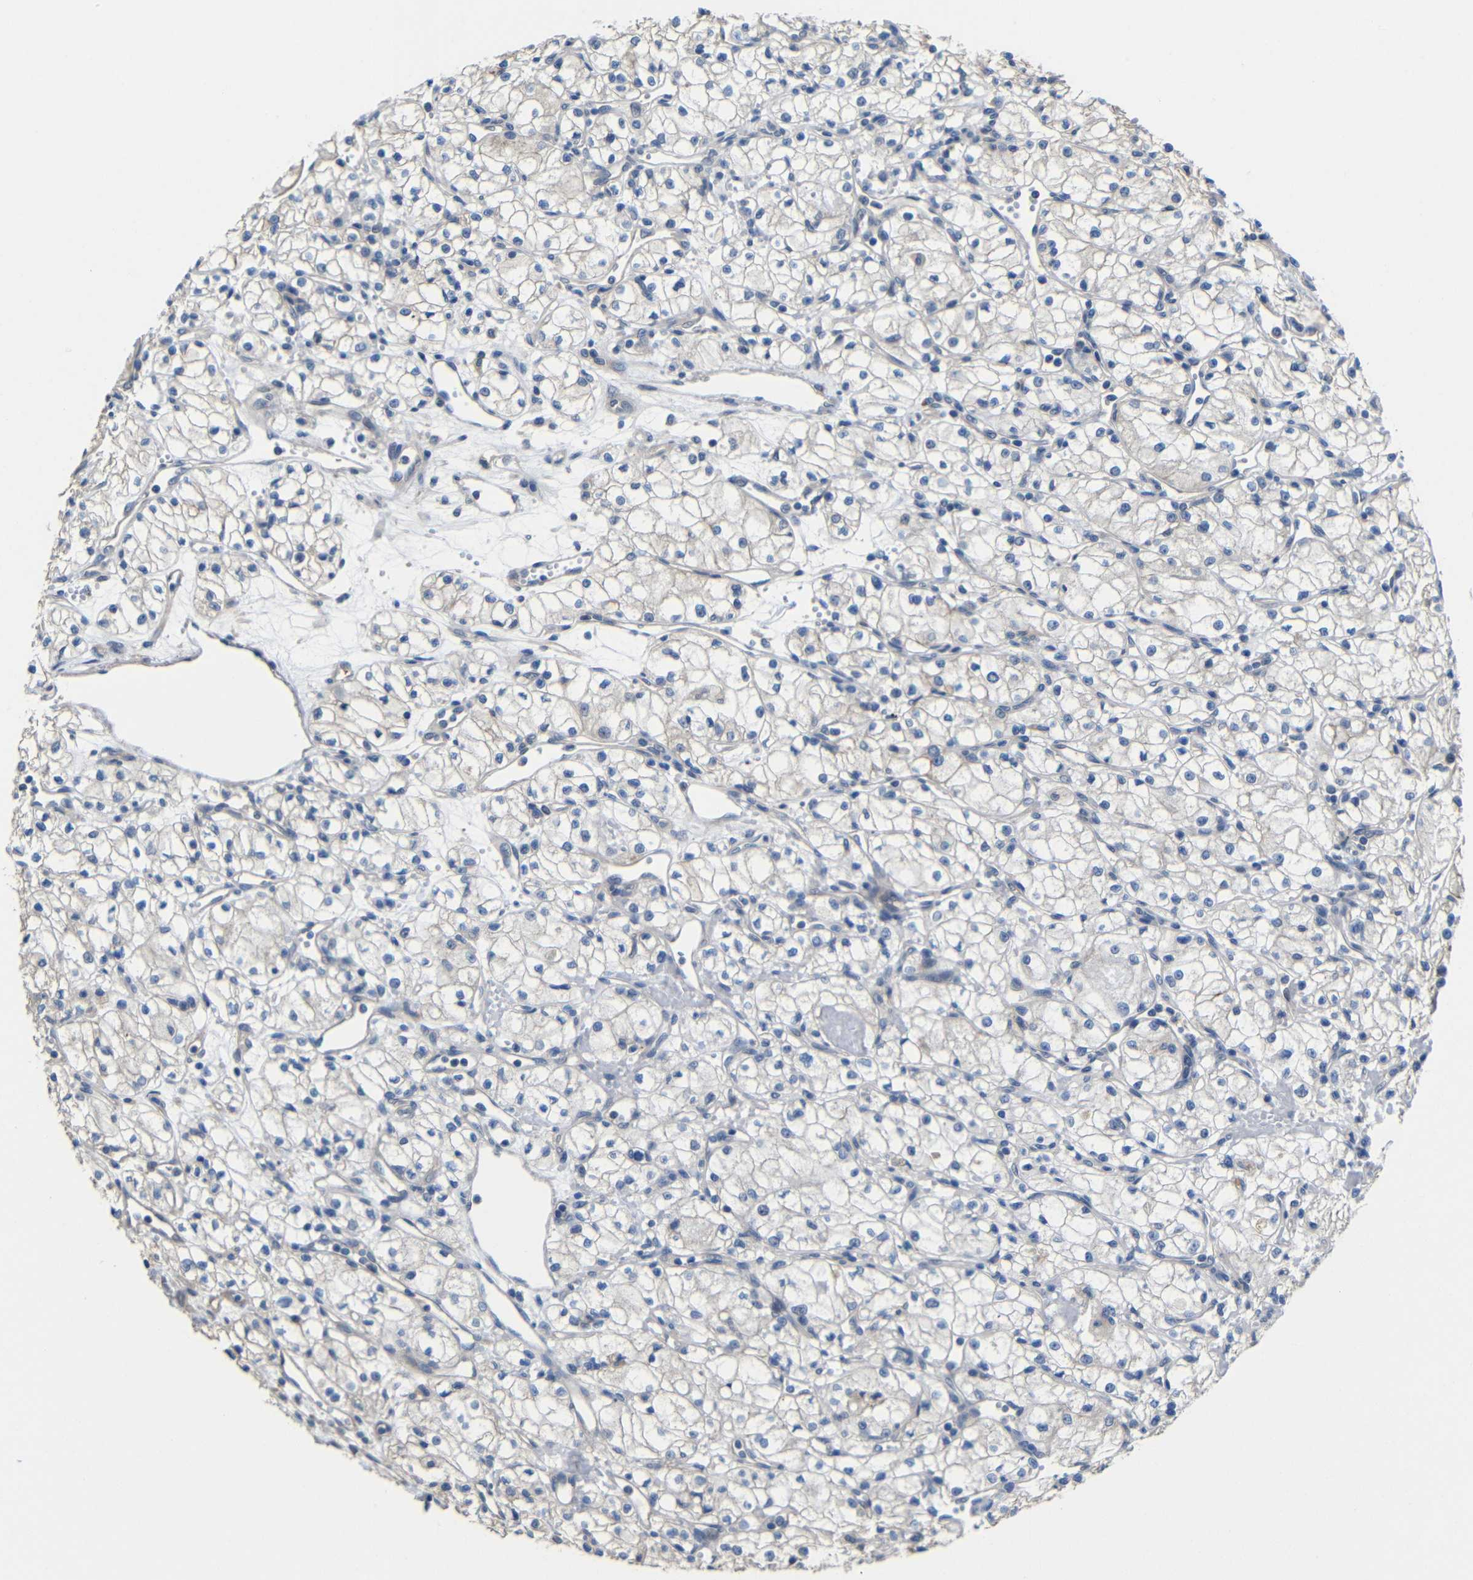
{"staining": {"intensity": "weak", "quantity": "<25%", "location": "cytoplasmic/membranous"}, "tissue": "renal cancer", "cell_type": "Tumor cells", "image_type": "cancer", "snomed": [{"axis": "morphology", "description": "Normal tissue, NOS"}, {"axis": "morphology", "description": "Adenocarcinoma, NOS"}, {"axis": "topography", "description": "Kidney"}], "caption": "There is no significant staining in tumor cells of renal adenocarcinoma.", "gene": "ZNF90", "patient": {"sex": "male", "age": 59}}